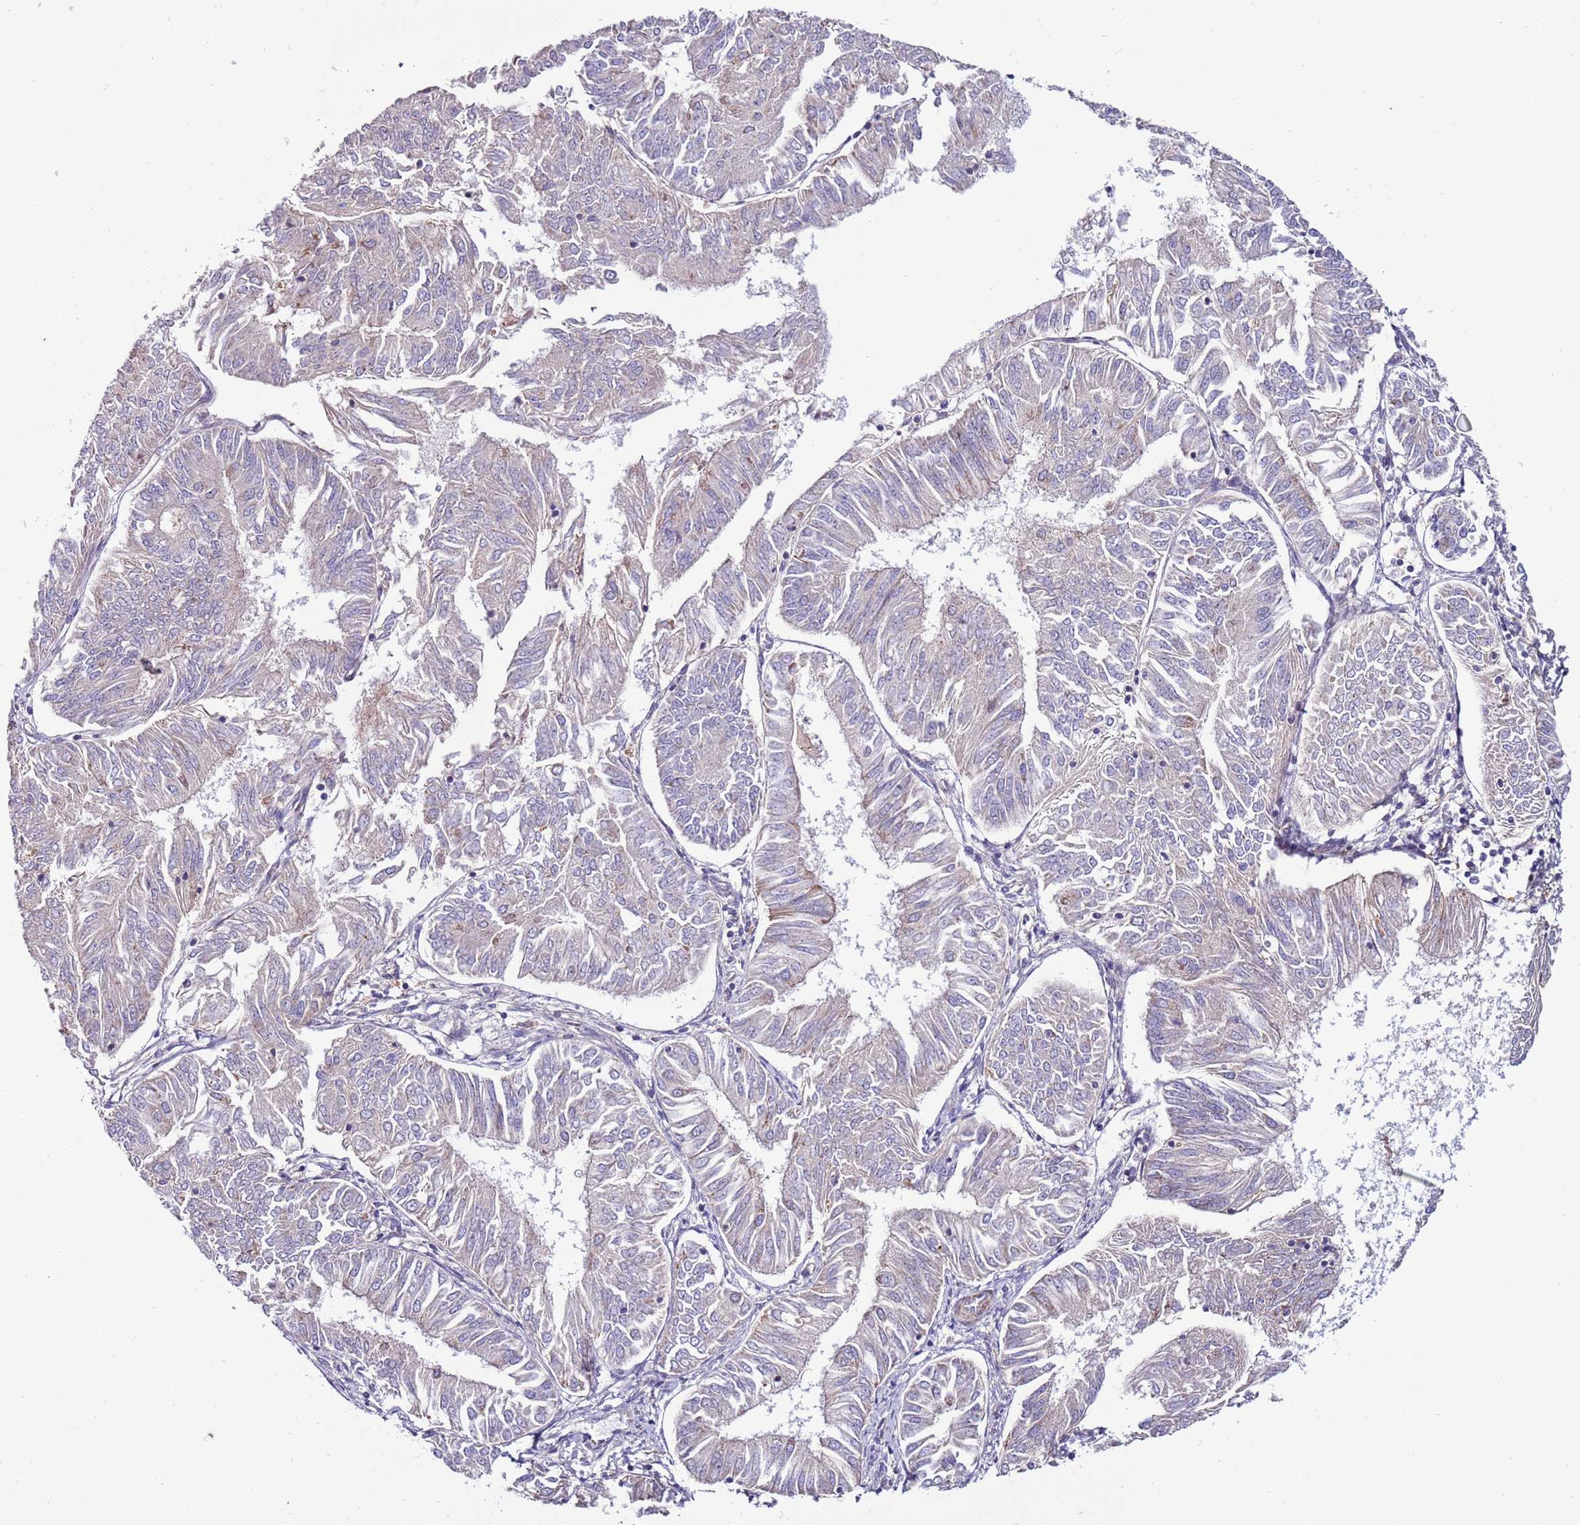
{"staining": {"intensity": "weak", "quantity": "<25%", "location": "cytoplasmic/membranous"}, "tissue": "endometrial cancer", "cell_type": "Tumor cells", "image_type": "cancer", "snomed": [{"axis": "morphology", "description": "Adenocarcinoma, NOS"}, {"axis": "topography", "description": "Endometrium"}], "caption": "Endometrial cancer was stained to show a protein in brown. There is no significant positivity in tumor cells.", "gene": "SMG1", "patient": {"sex": "female", "age": 58}}